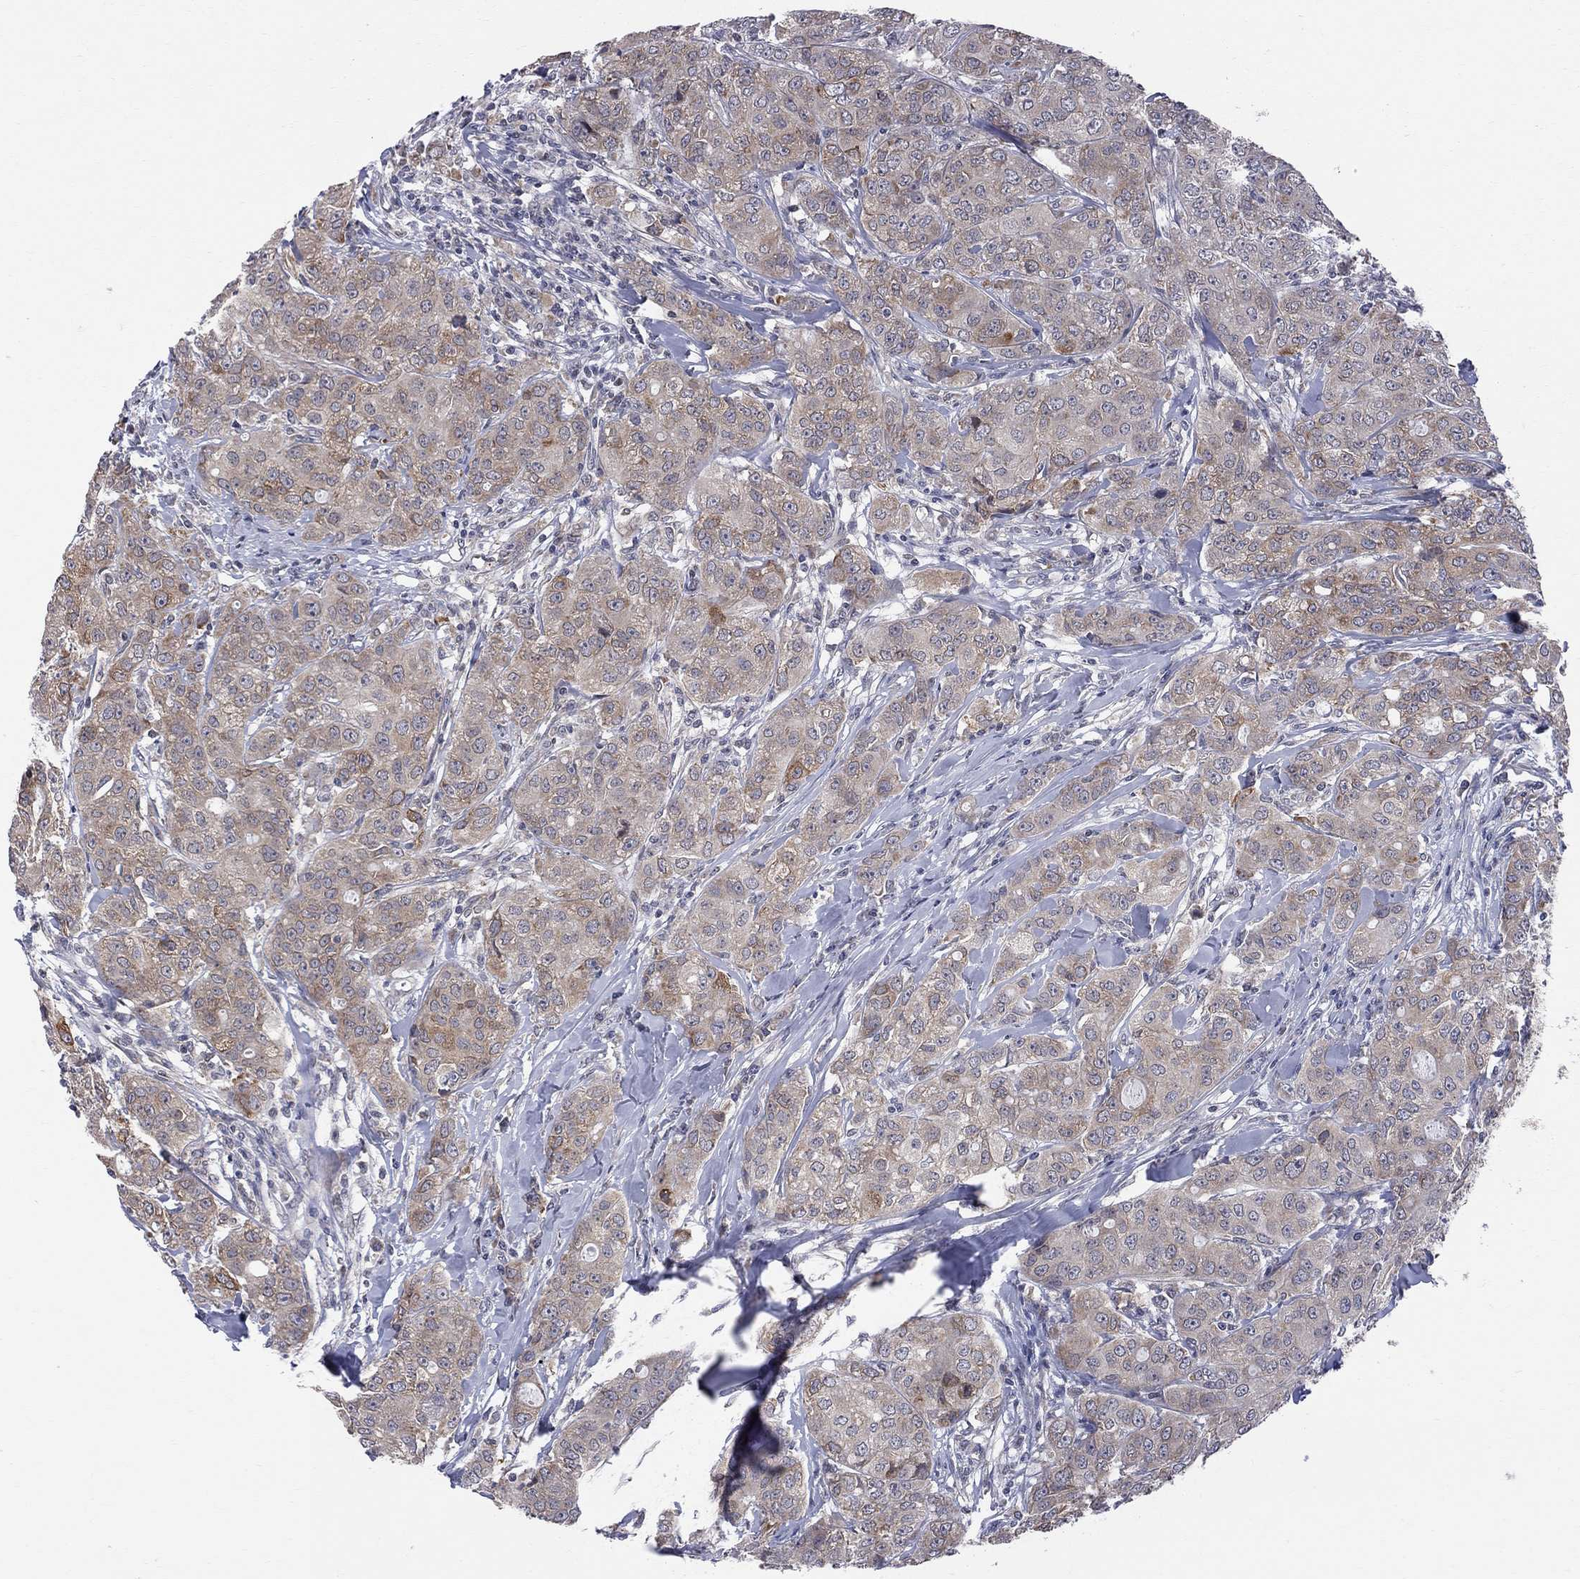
{"staining": {"intensity": "weak", "quantity": ">75%", "location": "cytoplasmic/membranous"}, "tissue": "breast cancer", "cell_type": "Tumor cells", "image_type": "cancer", "snomed": [{"axis": "morphology", "description": "Duct carcinoma"}, {"axis": "topography", "description": "Breast"}], "caption": "DAB (3,3'-diaminobenzidine) immunohistochemical staining of human breast cancer demonstrates weak cytoplasmic/membranous protein expression in approximately >75% of tumor cells.", "gene": "CNOT11", "patient": {"sex": "female", "age": 43}}